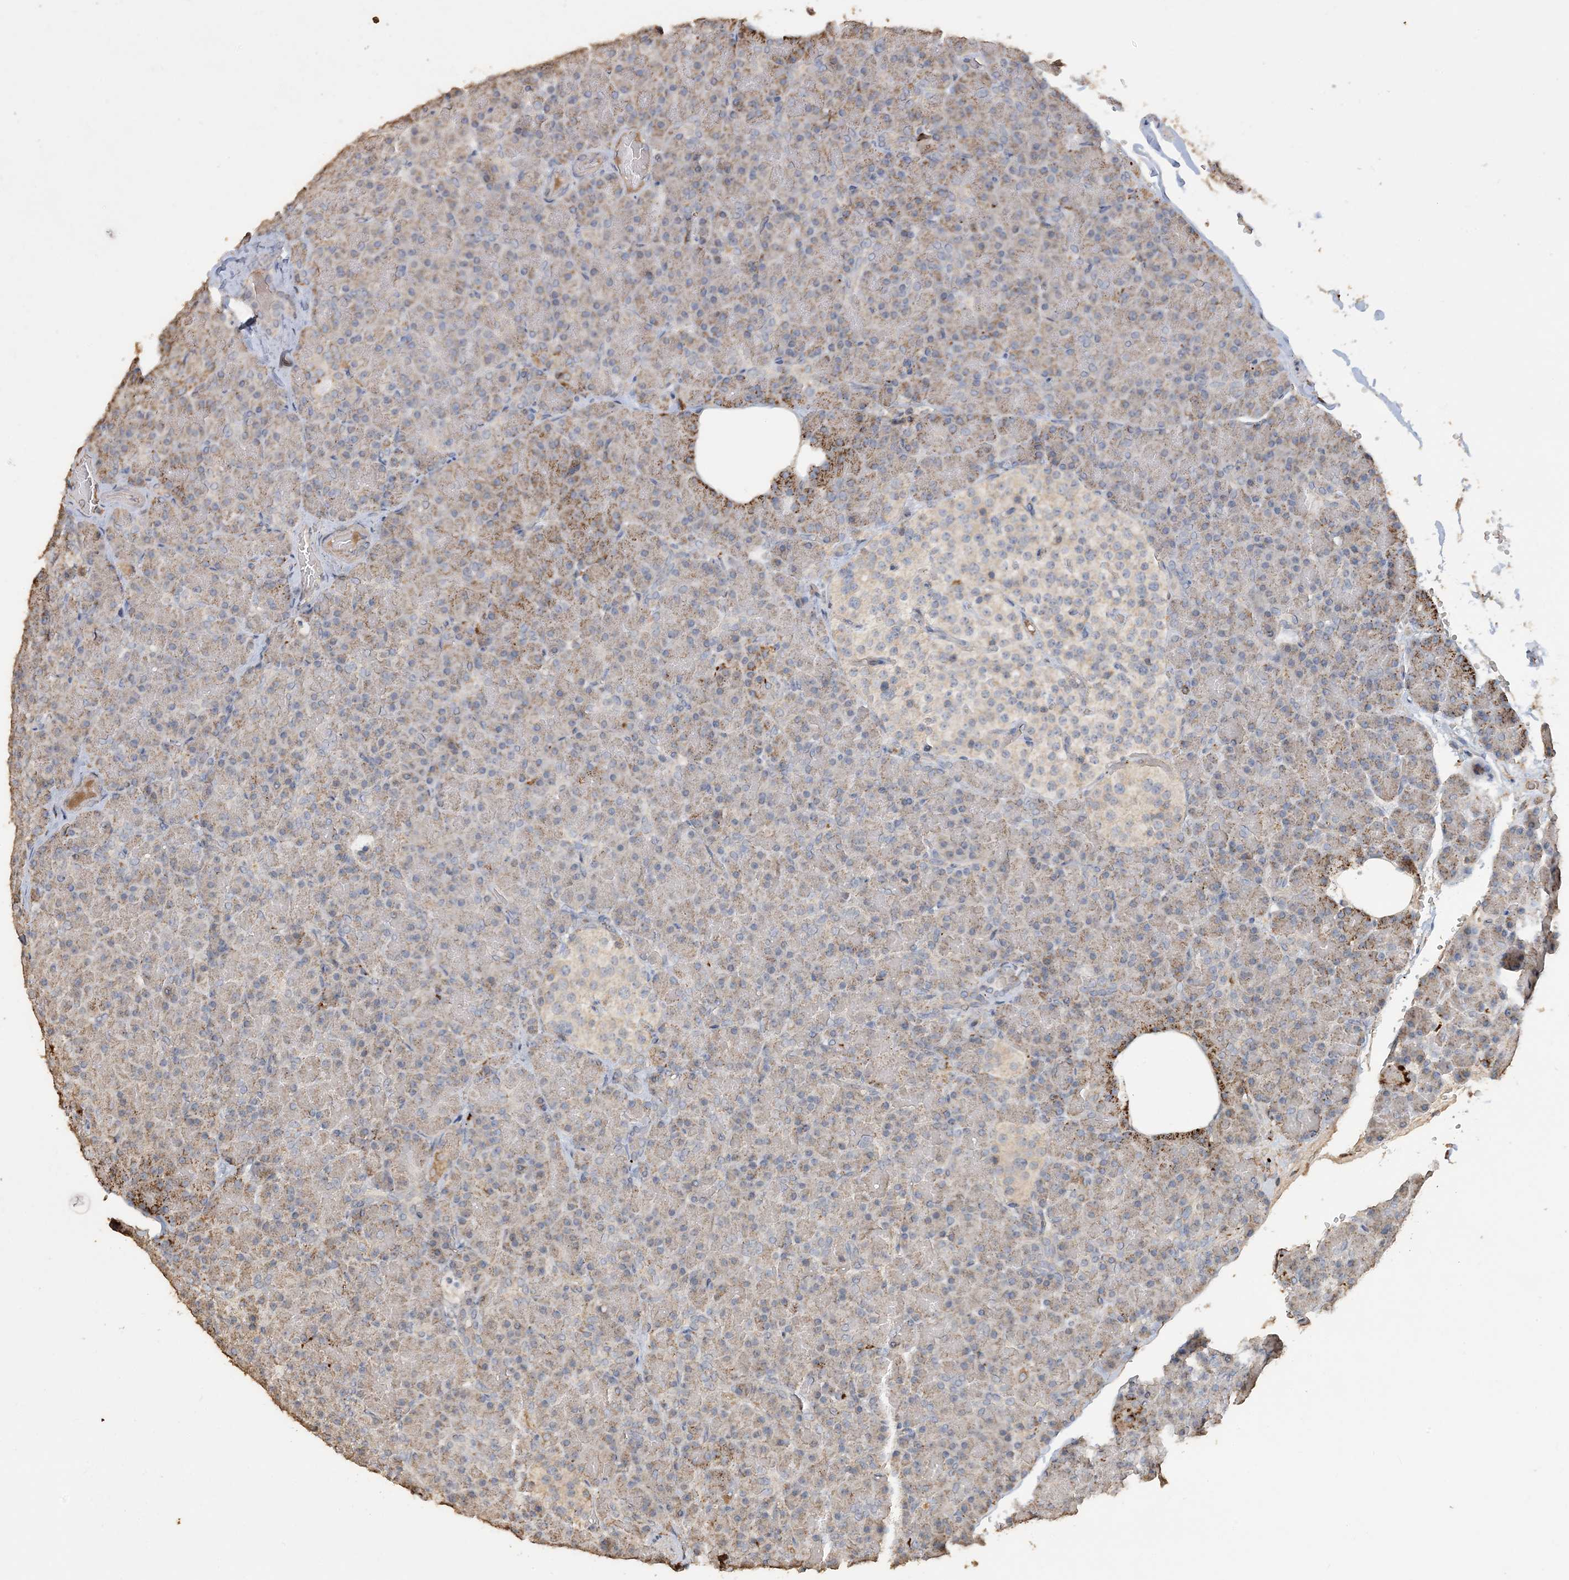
{"staining": {"intensity": "strong", "quantity": "25%-75%", "location": "cytoplasmic/membranous"}, "tissue": "pancreas", "cell_type": "Exocrine glandular cells", "image_type": "normal", "snomed": [{"axis": "morphology", "description": "Normal tissue, NOS"}, {"axis": "topography", "description": "Pancreas"}], "caption": "A brown stain shows strong cytoplasmic/membranous expression of a protein in exocrine glandular cells of normal pancreas.", "gene": "SFMBT2", "patient": {"sex": "female", "age": 43}}